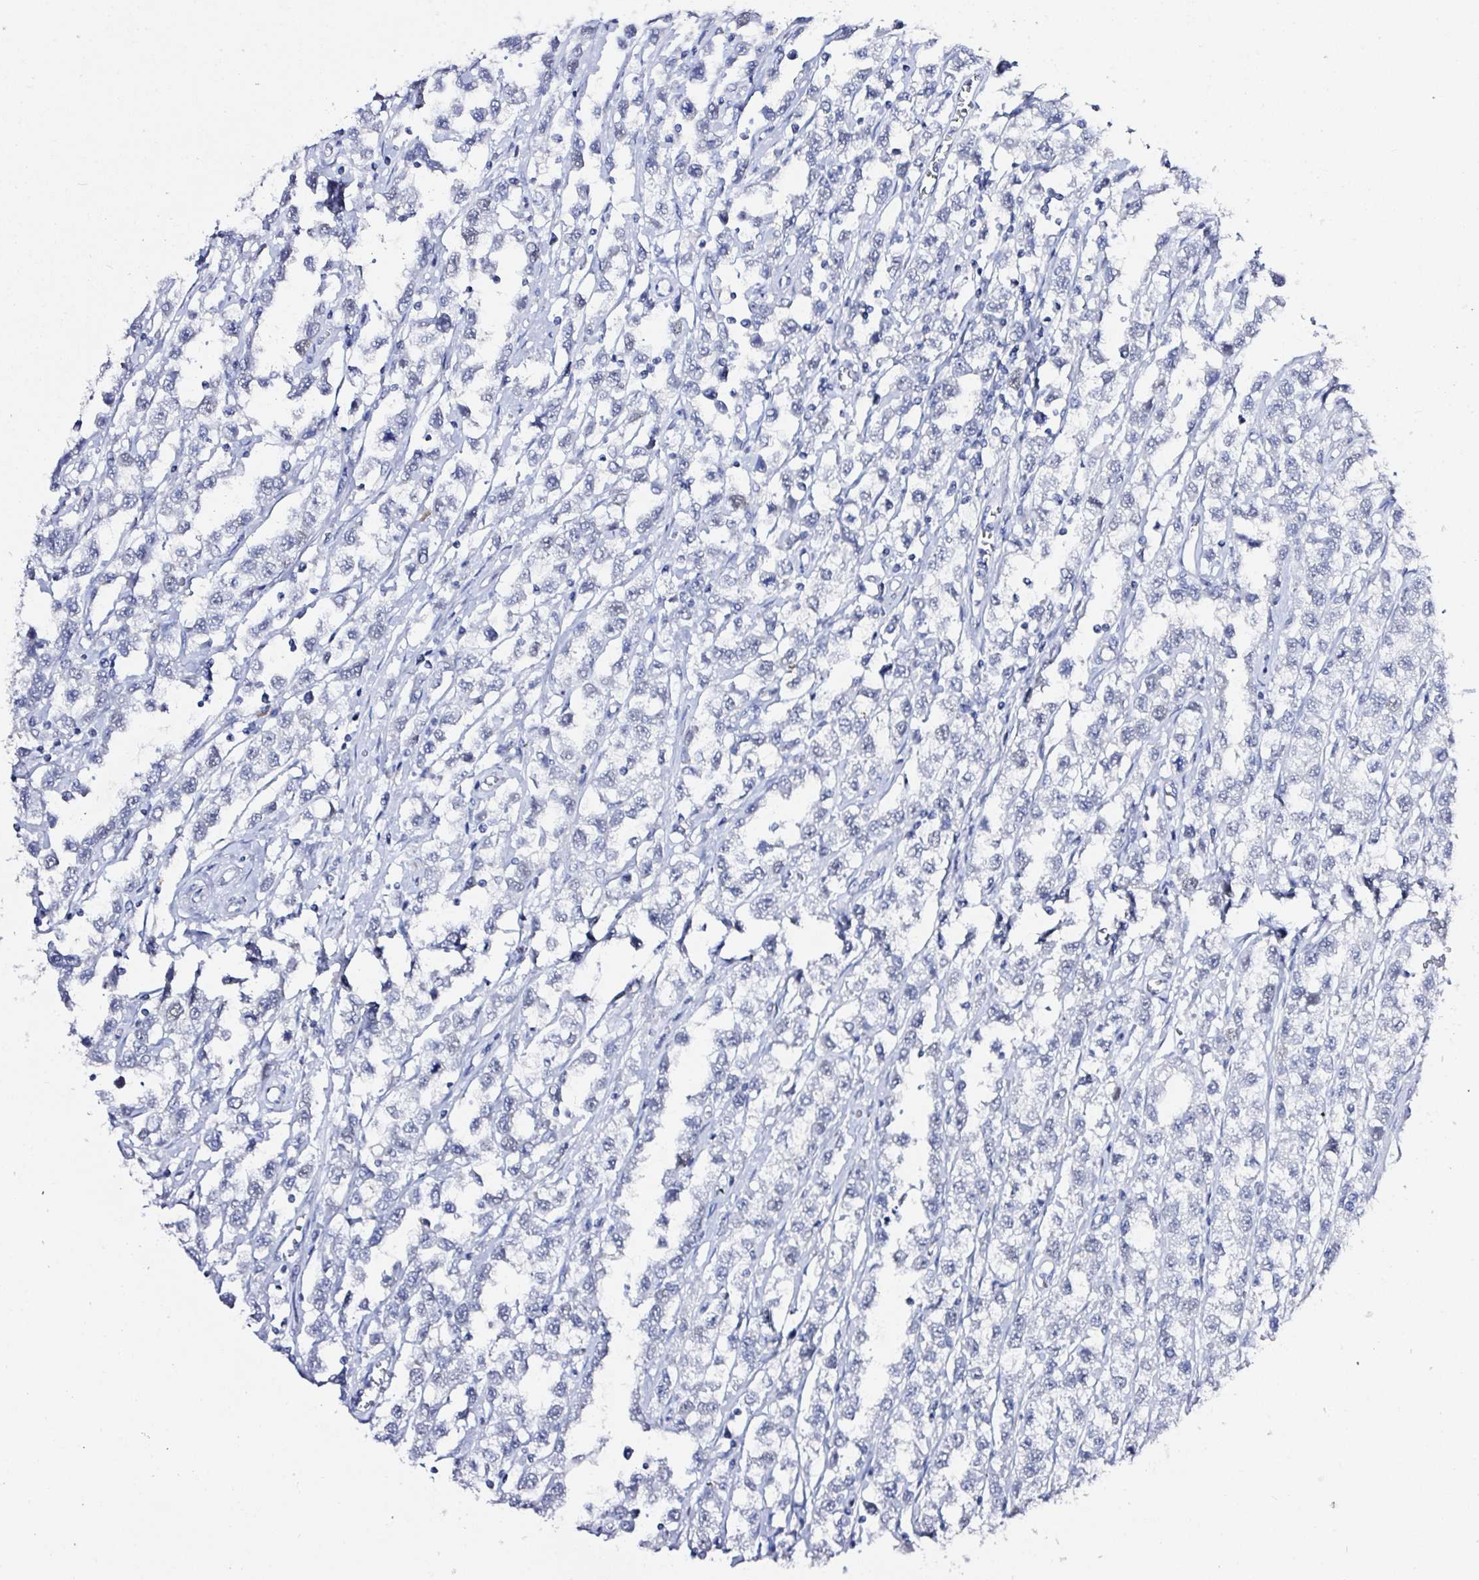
{"staining": {"intensity": "negative", "quantity": "none", "location": "none"}, "tissue": "testis cancer", "cell_type": "Tumor cells", "image_type": "cancer", "snomed": [{"axis": "morphology", "description": "Seminoma, NOS"}, {"axis": "topography", "description": "Testis"}], "caption": "IHC histopathology image of neoplastic tissue: human testis seminoma stained with DAB shows no significant protein positivity in tumor cells.", "gene": "OR10K1", "patient": {"sex": "male", "age": 34}}